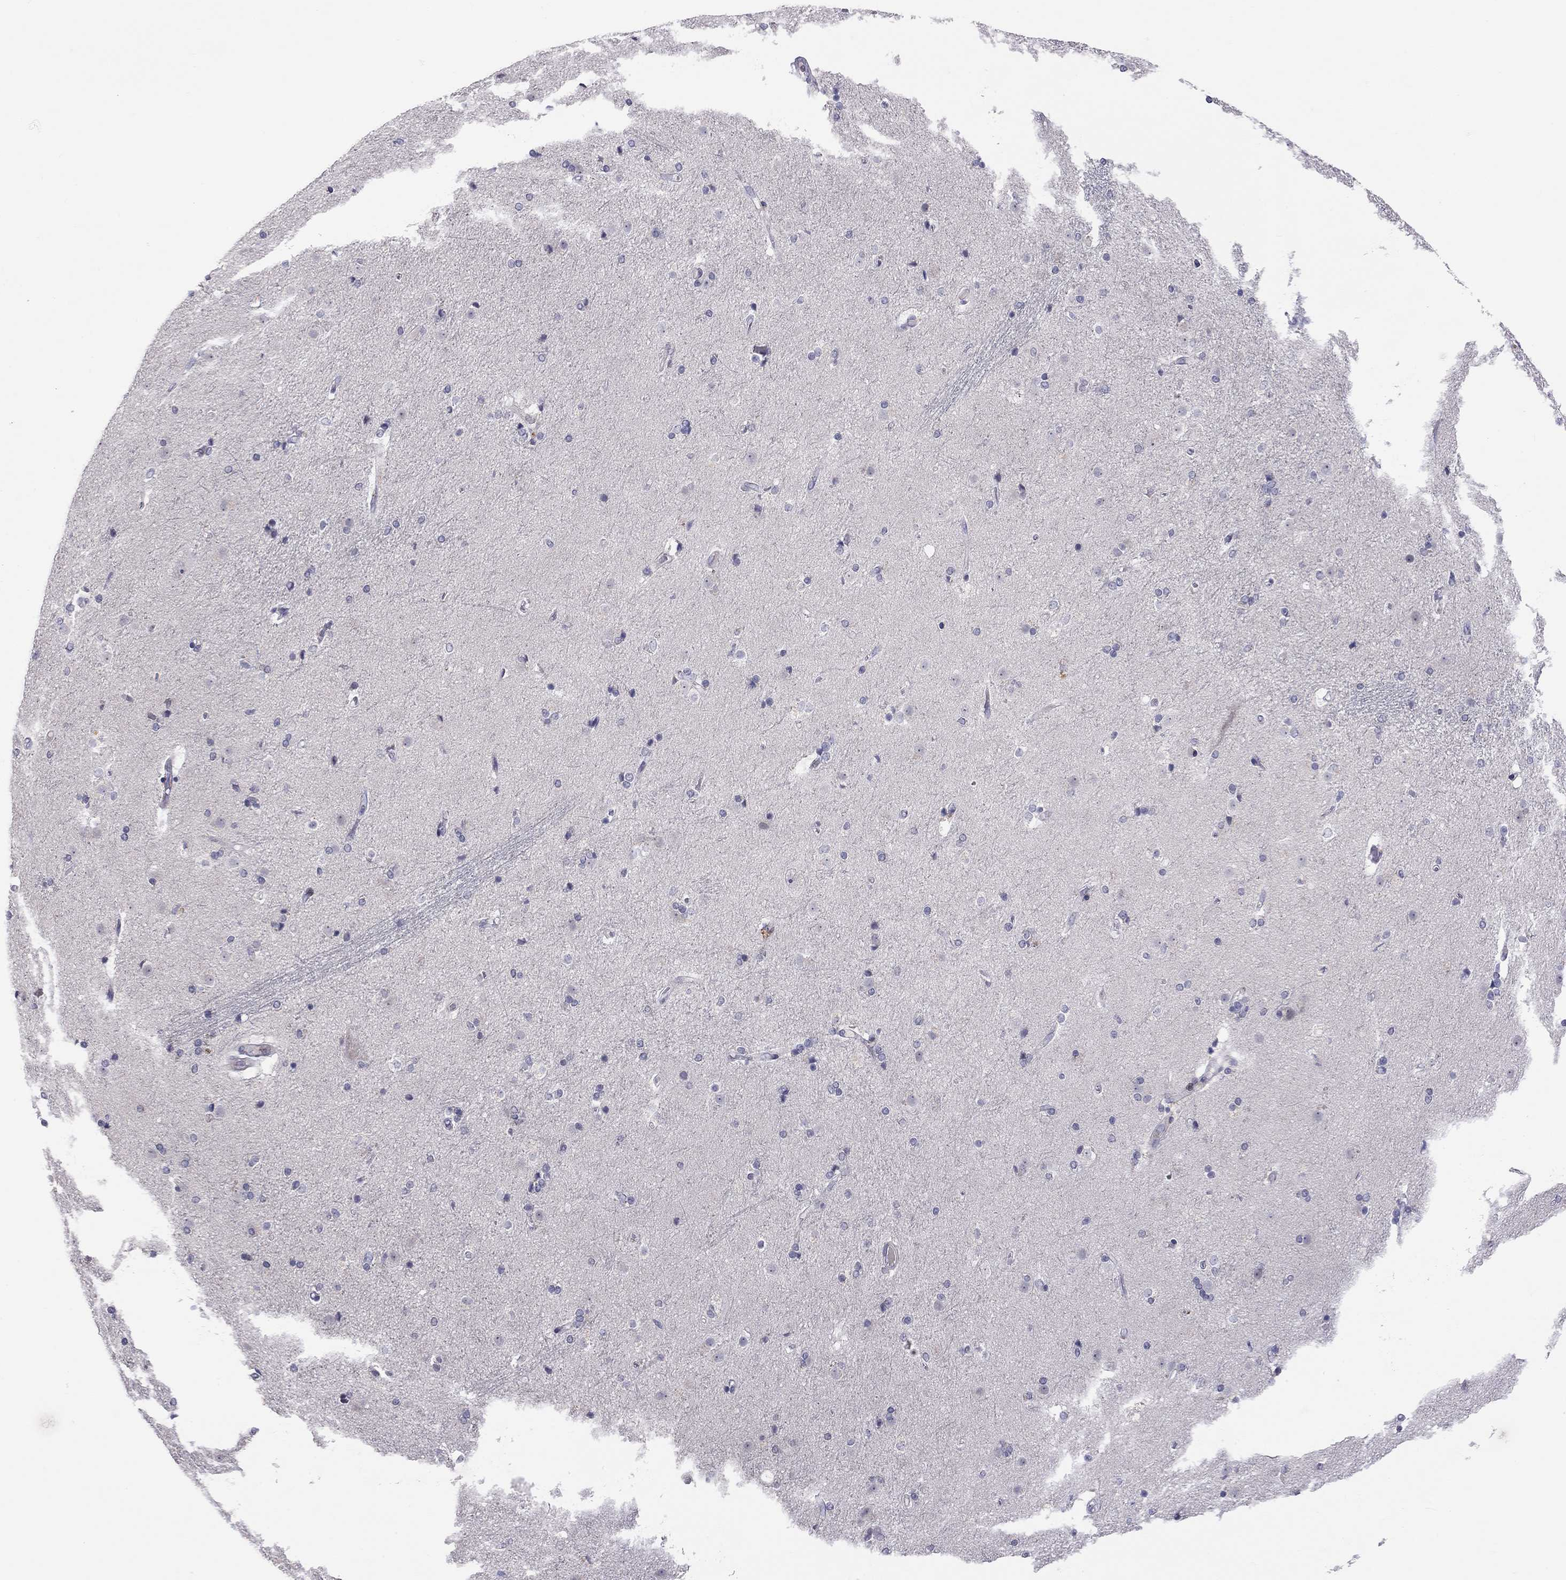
{"staining": {"intensity": "negative", "quantity": "none", "location": "none"}, "tissue": "caudate", "cell_type": "Glial cells", "image_type": "normal", "snomed": [{"axis": "morphology", "description": "Normal tissue, NOS"}, {"axis": "topography", "description": "Lateral ventricle wall"}], "caption": "Protein analysis of unremarkable caudate shows no significant positivity in glial cells.", "gene": "C8orf88", "patient": {"sex": "male", "age": 54}}